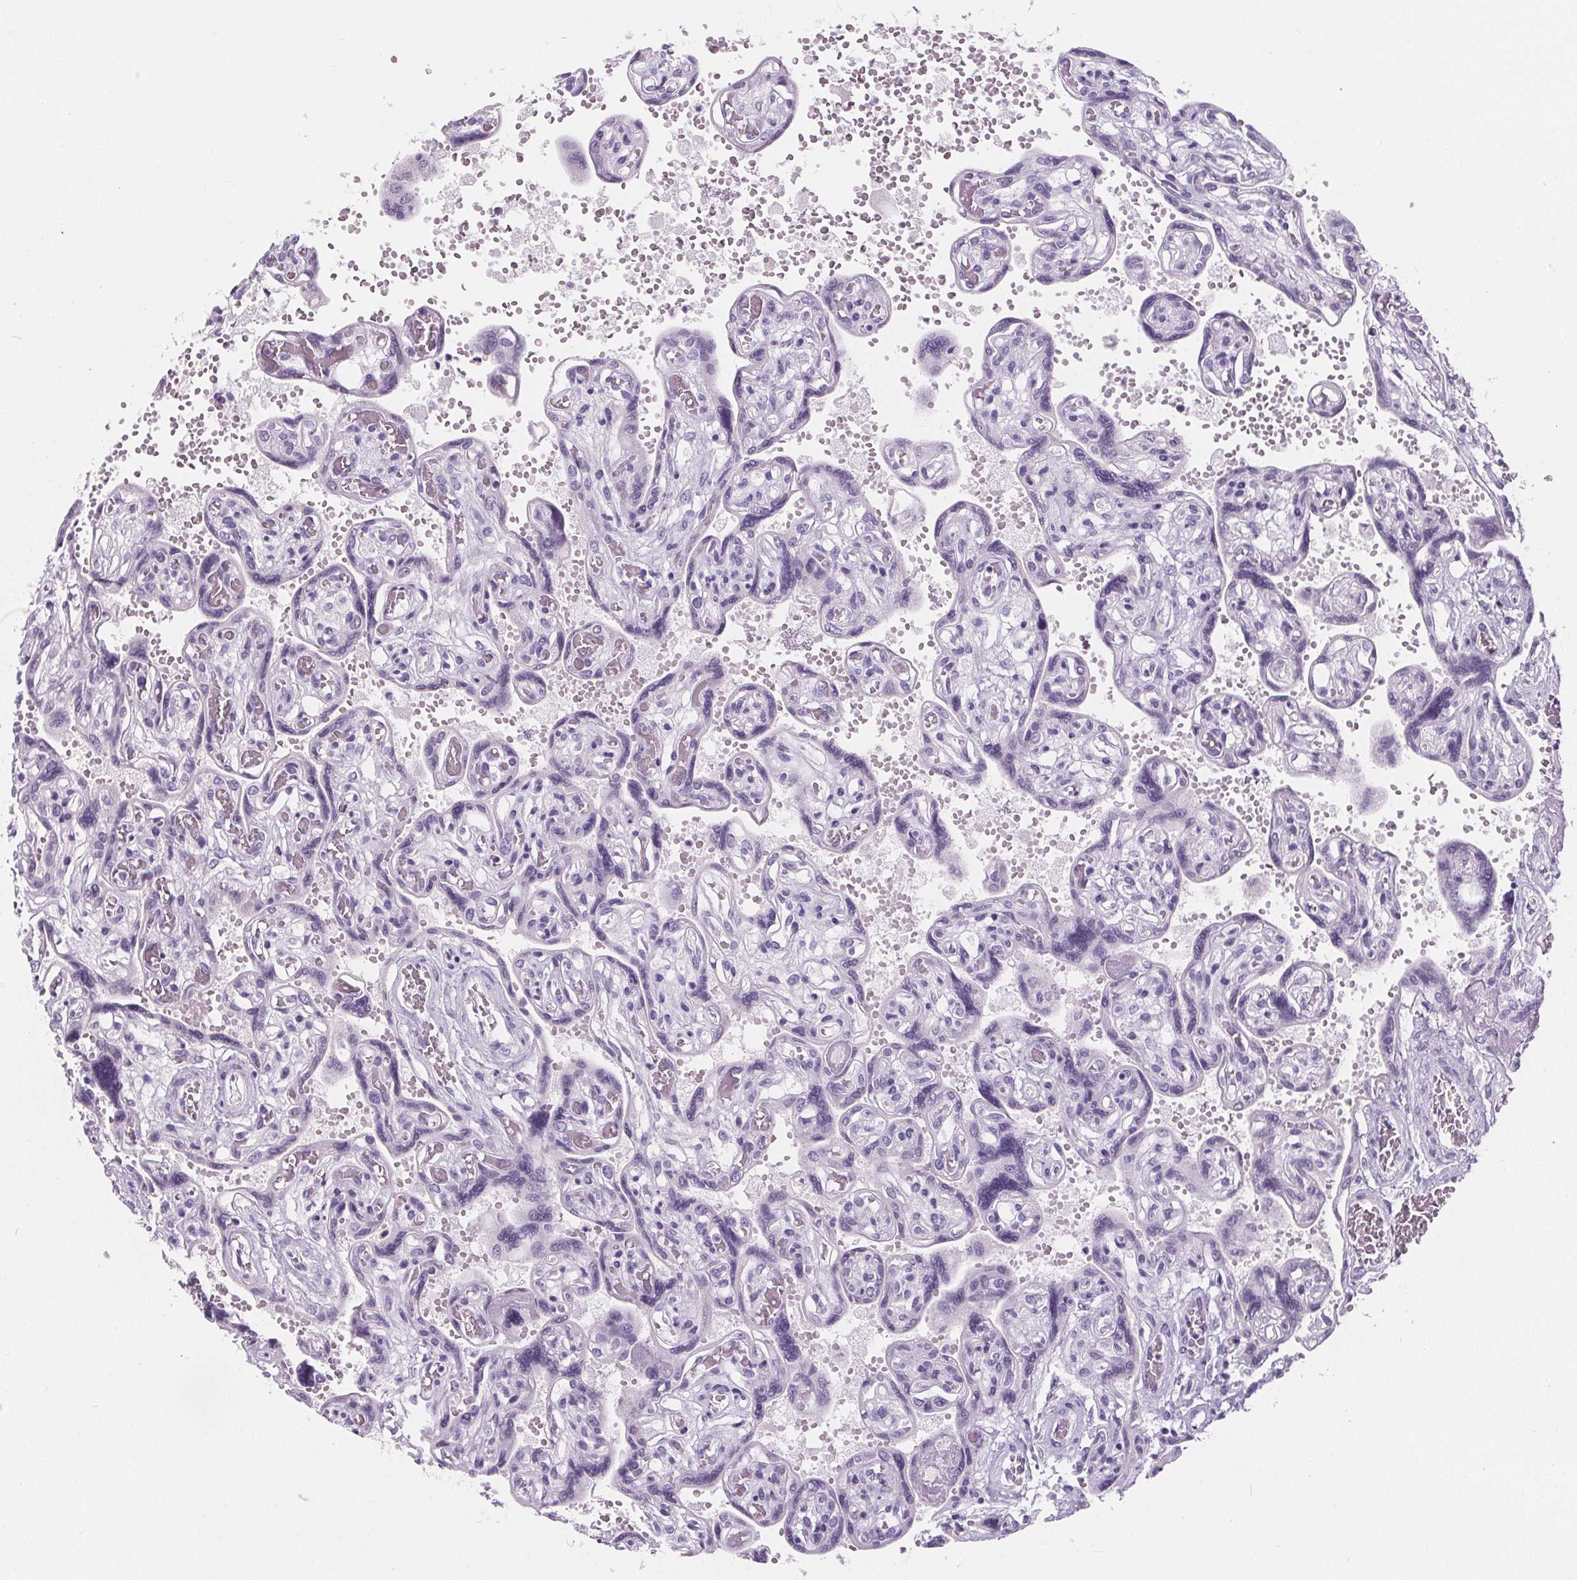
{"staining": {"intensity": "negative", "quantity": "none", "location": "none"}, "tissue": "placenta", "cell_type": "Decidual cells", "image_type": "normal", "snomed": [{"axis": "morphology", "description": "Normal tissue, NOS"}, {"axis": "topography", "description": "Placenta"}], "caption": "High power microscopy photomicrograph of an immunohistochemistry (IHC) photomicrograph of unremarkable placenta, revealing no significant positivity in decidual cells.", "gene": "ADRB1", "patient": {"sex": "female", "age": 32}}